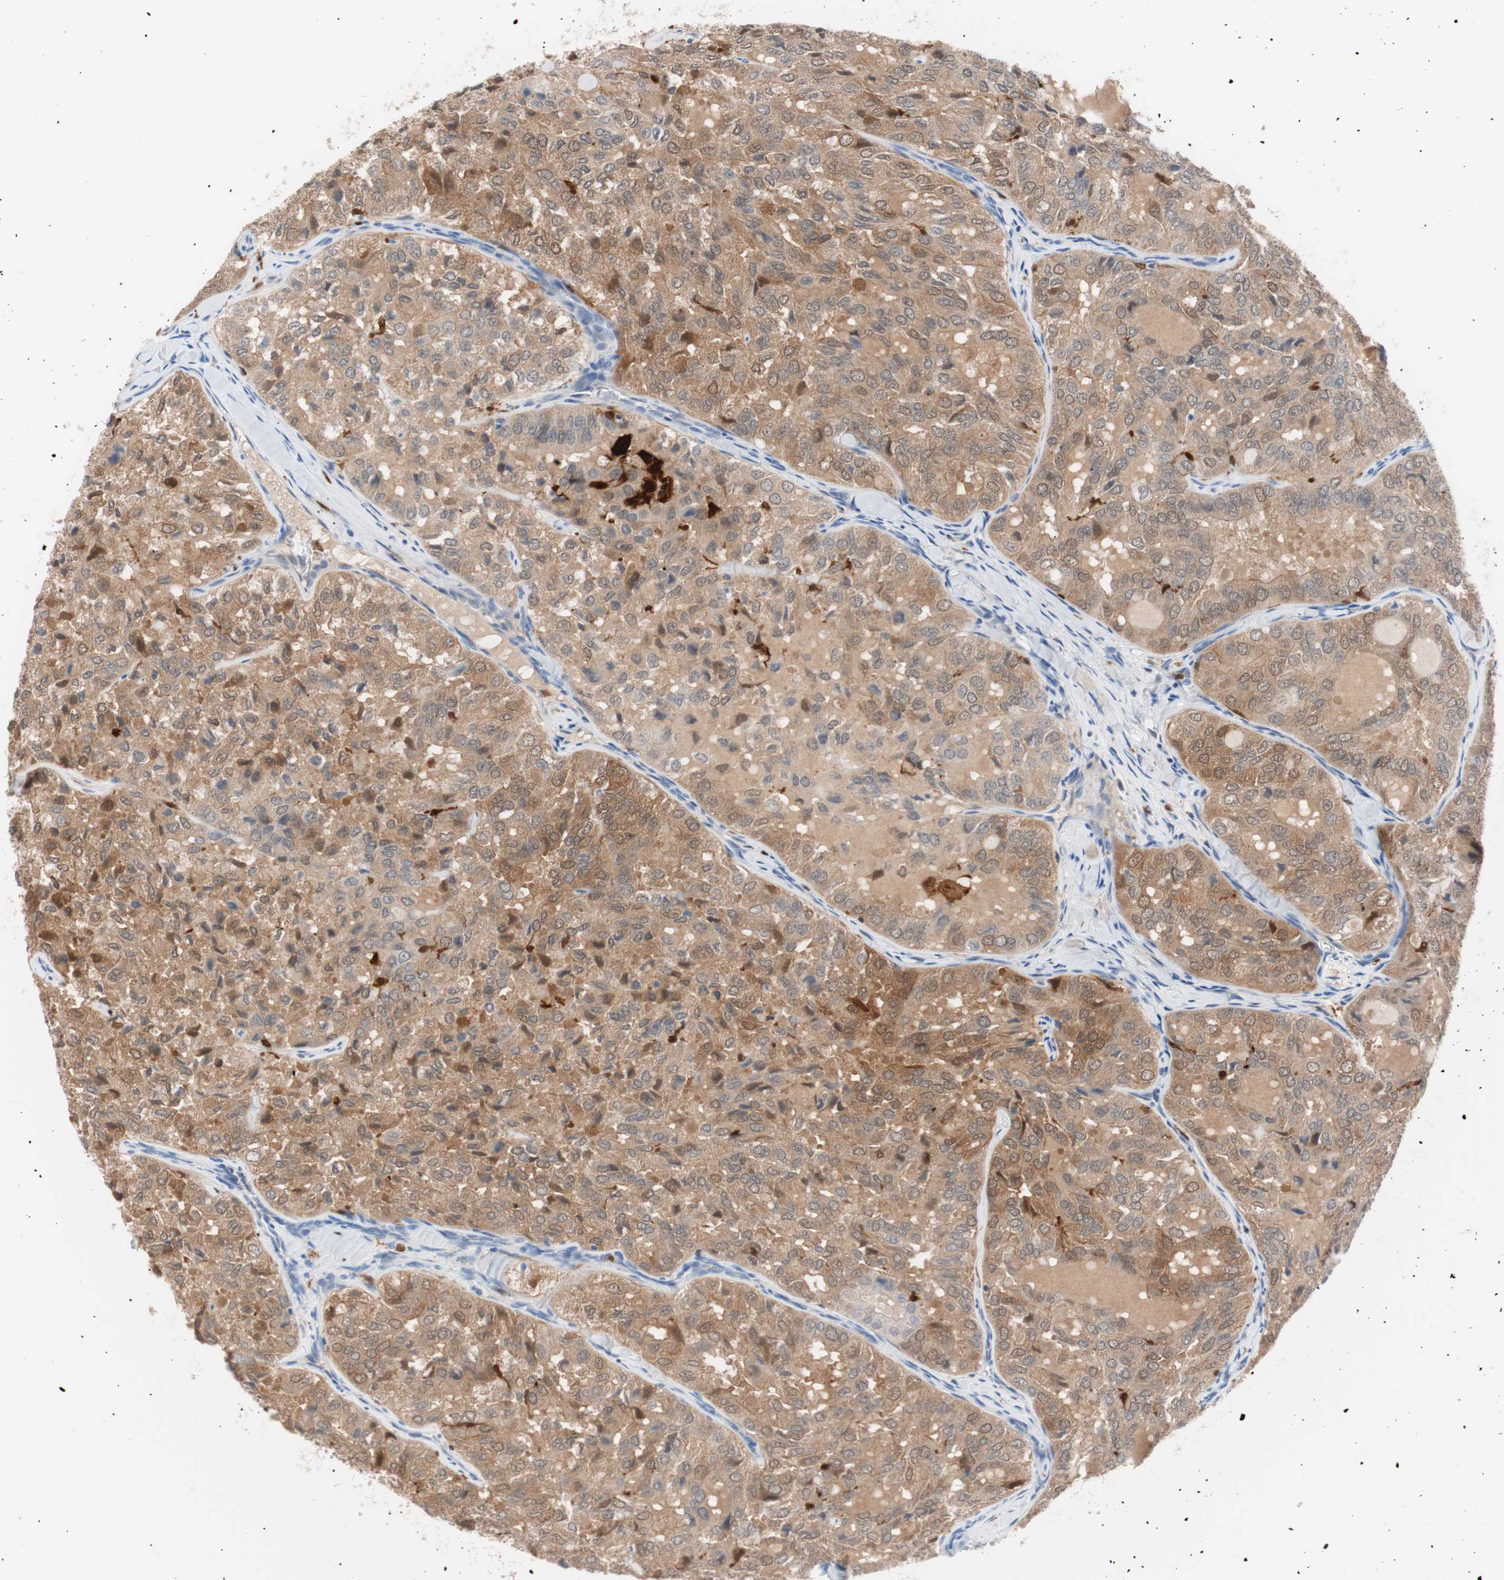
{"staining": {"intensity": "moderate", "quantity": ">75%", "location": "cytoplasmic/membranous"}, "tissue": "thyroid cancer", "cell_type": "Tumor cells", "image_type": "cancer", "snomed": [{"axis": "morphology", "description": "Follicular adenoma carcinoma, NOS"}, {"axis": "topography", "description": "Thyroid gland"}], "caption": "Thyroid cancer stained for a protein (brown) shows moderate cytoplasmic/membranous positive expression in approximately >75% of tumor cells.", "gene": "IL18", "patient": {"sex": "male", "age": 75}}